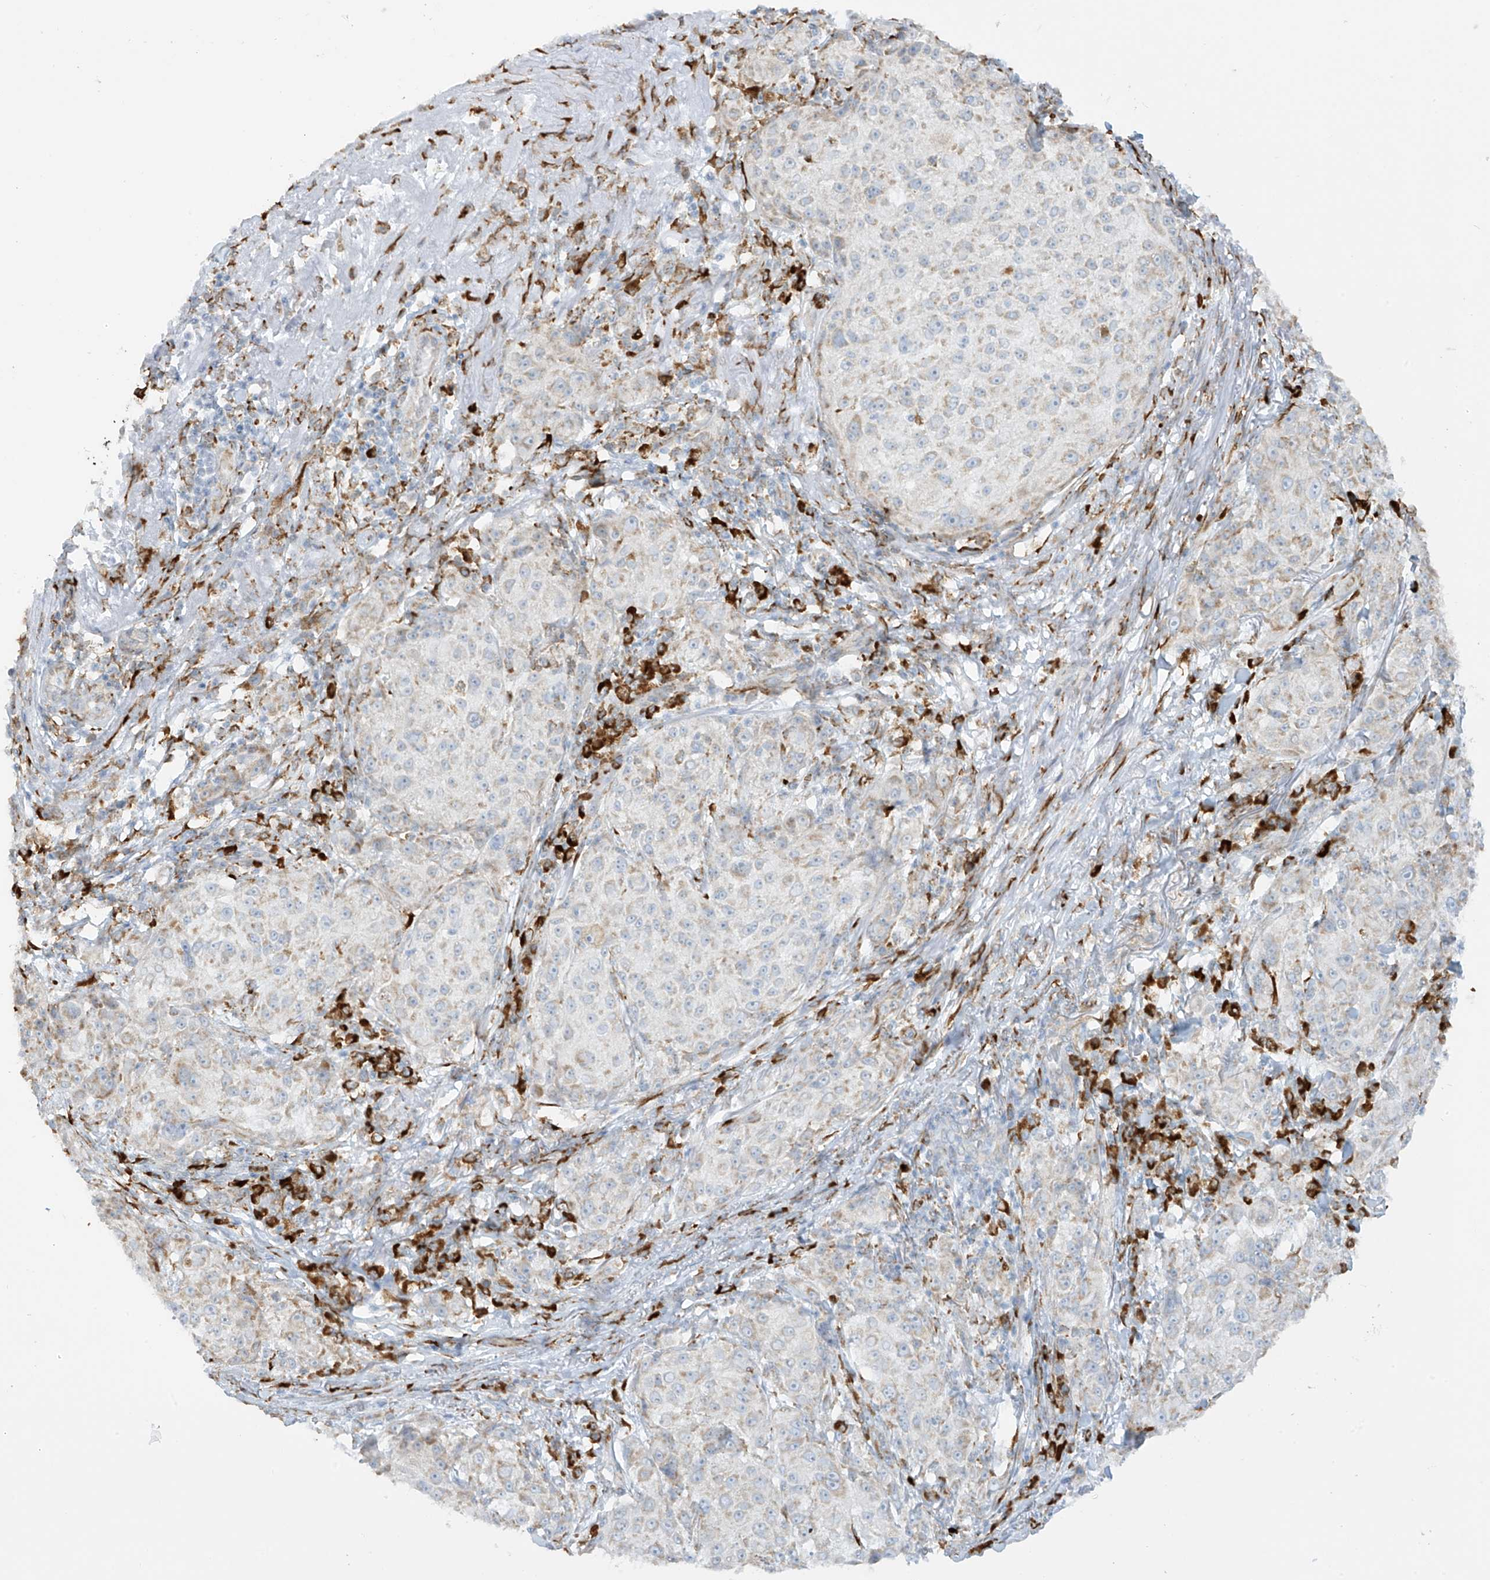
{"staining": {"intensity": "negative", "quantity": "none", "location": "none"}, "tissue": "melanoma", "cell_type": "Tumor cells", "image_type": "cancer", "snomed": [{"axis": "morphology", "description": "Necrosis, NOS"}, {"axis": "morphology", "description": "Malignant melanoma, NOS"}, {"axis": "topography", "description": "Skin"}], "caption": "Tumor cells show no significant staining in melanoma.", "gene": "LRRC59", "patient": {"sex": "female", "age": 87}}